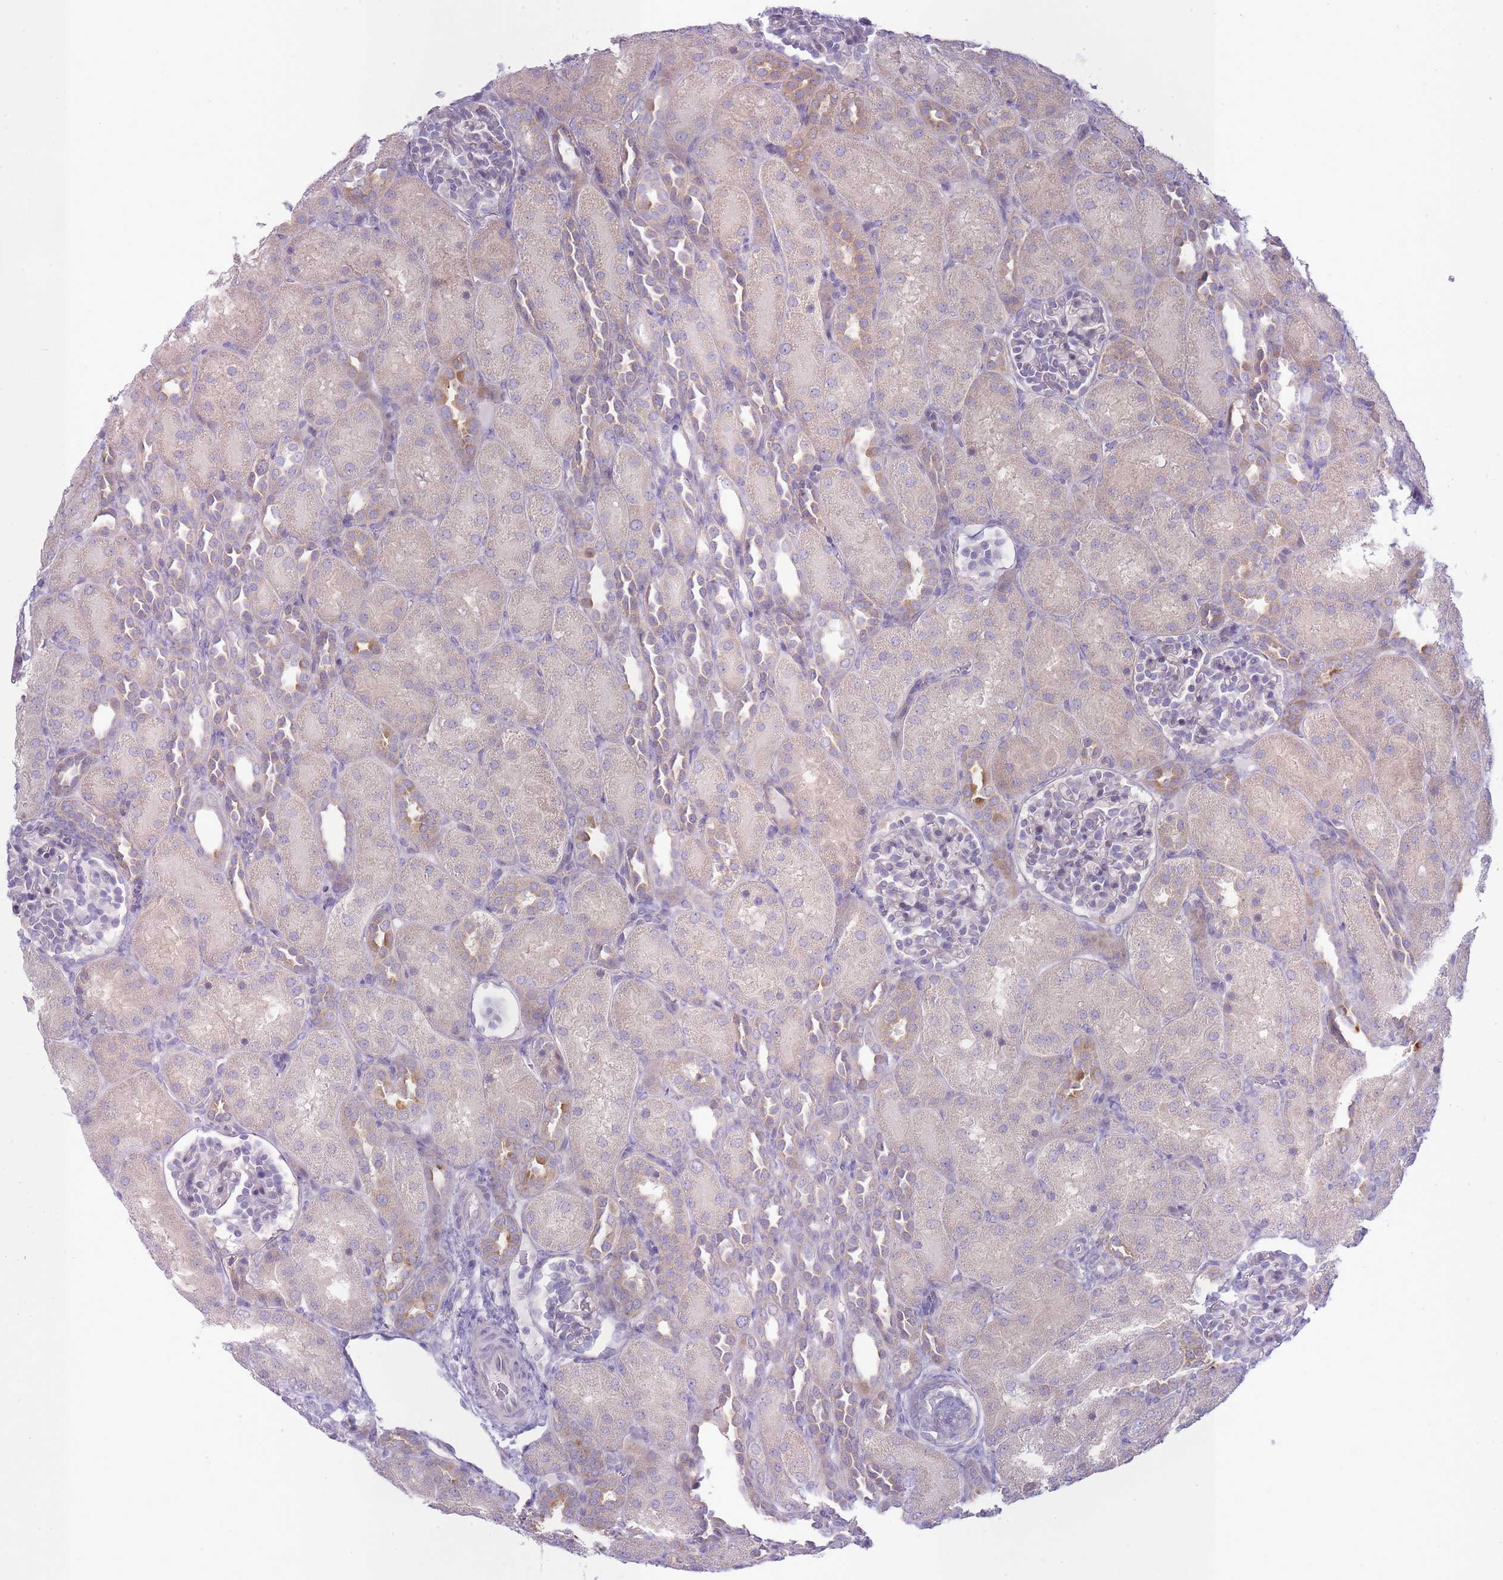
{"staining": {"intensity": "negative", "quantity": "none", "location": "none"}, "tissue": "kidney", "cell_type": "Cells in glomeruli", "image_type": "normal", "snomed": [{"axis": "morphology", "description": "Normal tissue, NOS"}, {"axis": "topography", "description": "Kidney"}], "caption": "This is an IHC image of benign kidney. There is no staining in cells in glomeruli.", "gene": "OR5L1", "patient": {"sex": "male", "age": 1}}